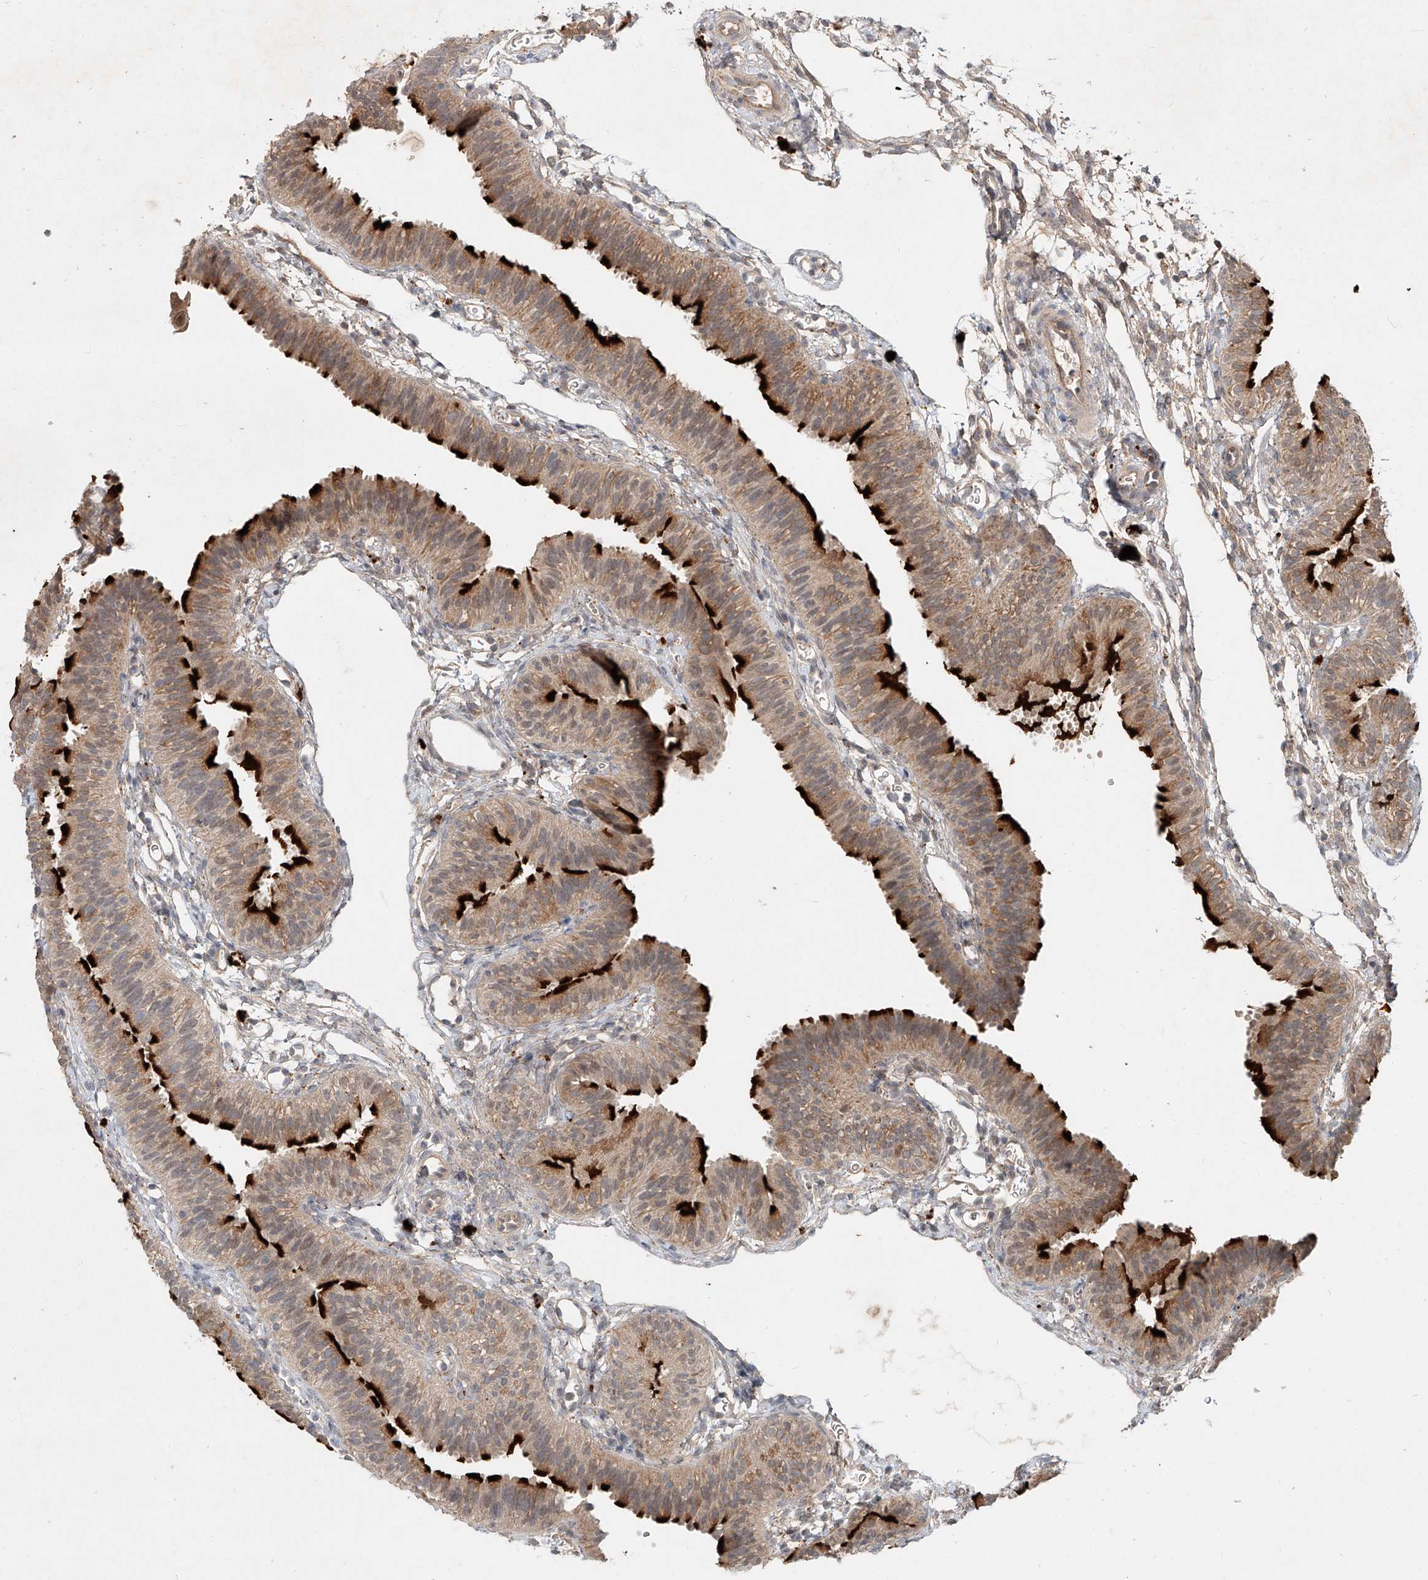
{"staining": {"intensity": "strong", "quantity": ">75%", "location": "cytoplasmic/membranous"}, "tissue": "fallopian tube", "cell_type": "Glandular cells", "image_type": "normal", "snomed": [{"axis": "morphology", "description": "Normal tissue, NOS"}, {"axis": "topography", "description": "Fallopian tube"}], "caption": "Glandular cells reveal high levels of strong cytoplasmic/membranous expression in approximately >75% of cells in normal human fallopian tube.", "gene": "IER5", "patient": {"sex": "female", "age": 35}}